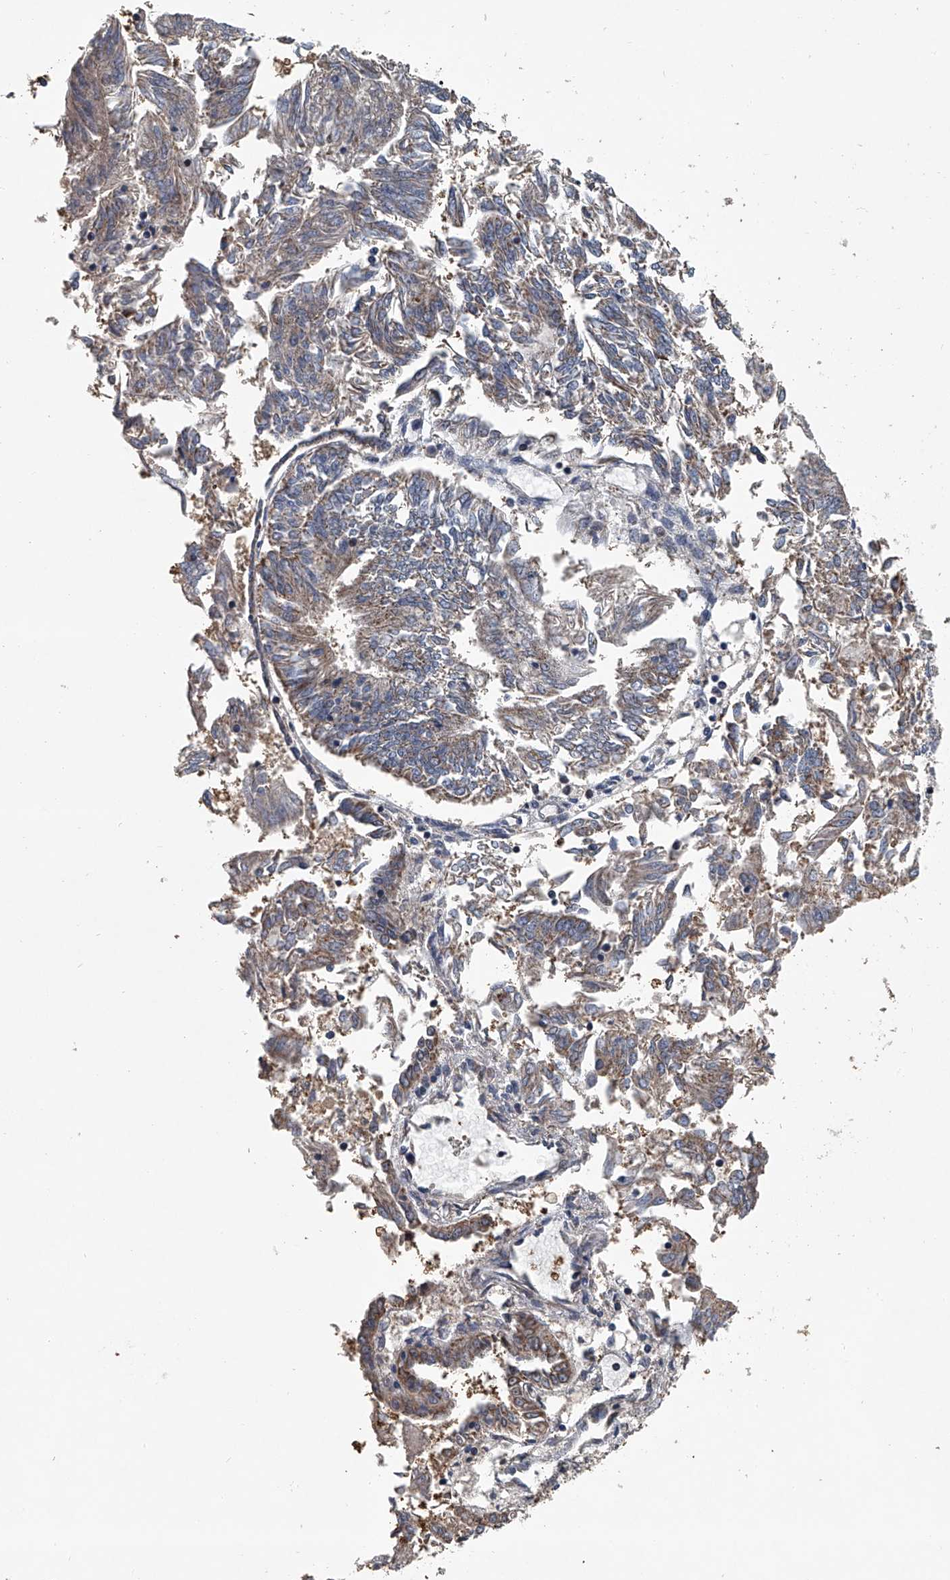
{"staining": {"intensity": "weak", "quantity": ">75%", "location": "cytoplasmic/membranous"}, "tissue": "endometrial cancer", "cell_type": "Tumor cells", "image_type": "cancer", "snomed": [{"axis": "morphology", "description": "Adenocarcinoma, NOS"}, {"axis": "topography", "description": "Endometrium"}], "caption": "DAB (3,3'-diaminobenzidine) immunohistochemical staining of human adenocarcinoma (endometrial) demonstrates weak cytoplasmic/membranous protein expression in approximately >75% of tumor cells.", "gene": "LDLRAD2", "patient": {"sex": "female", "age": 58}}